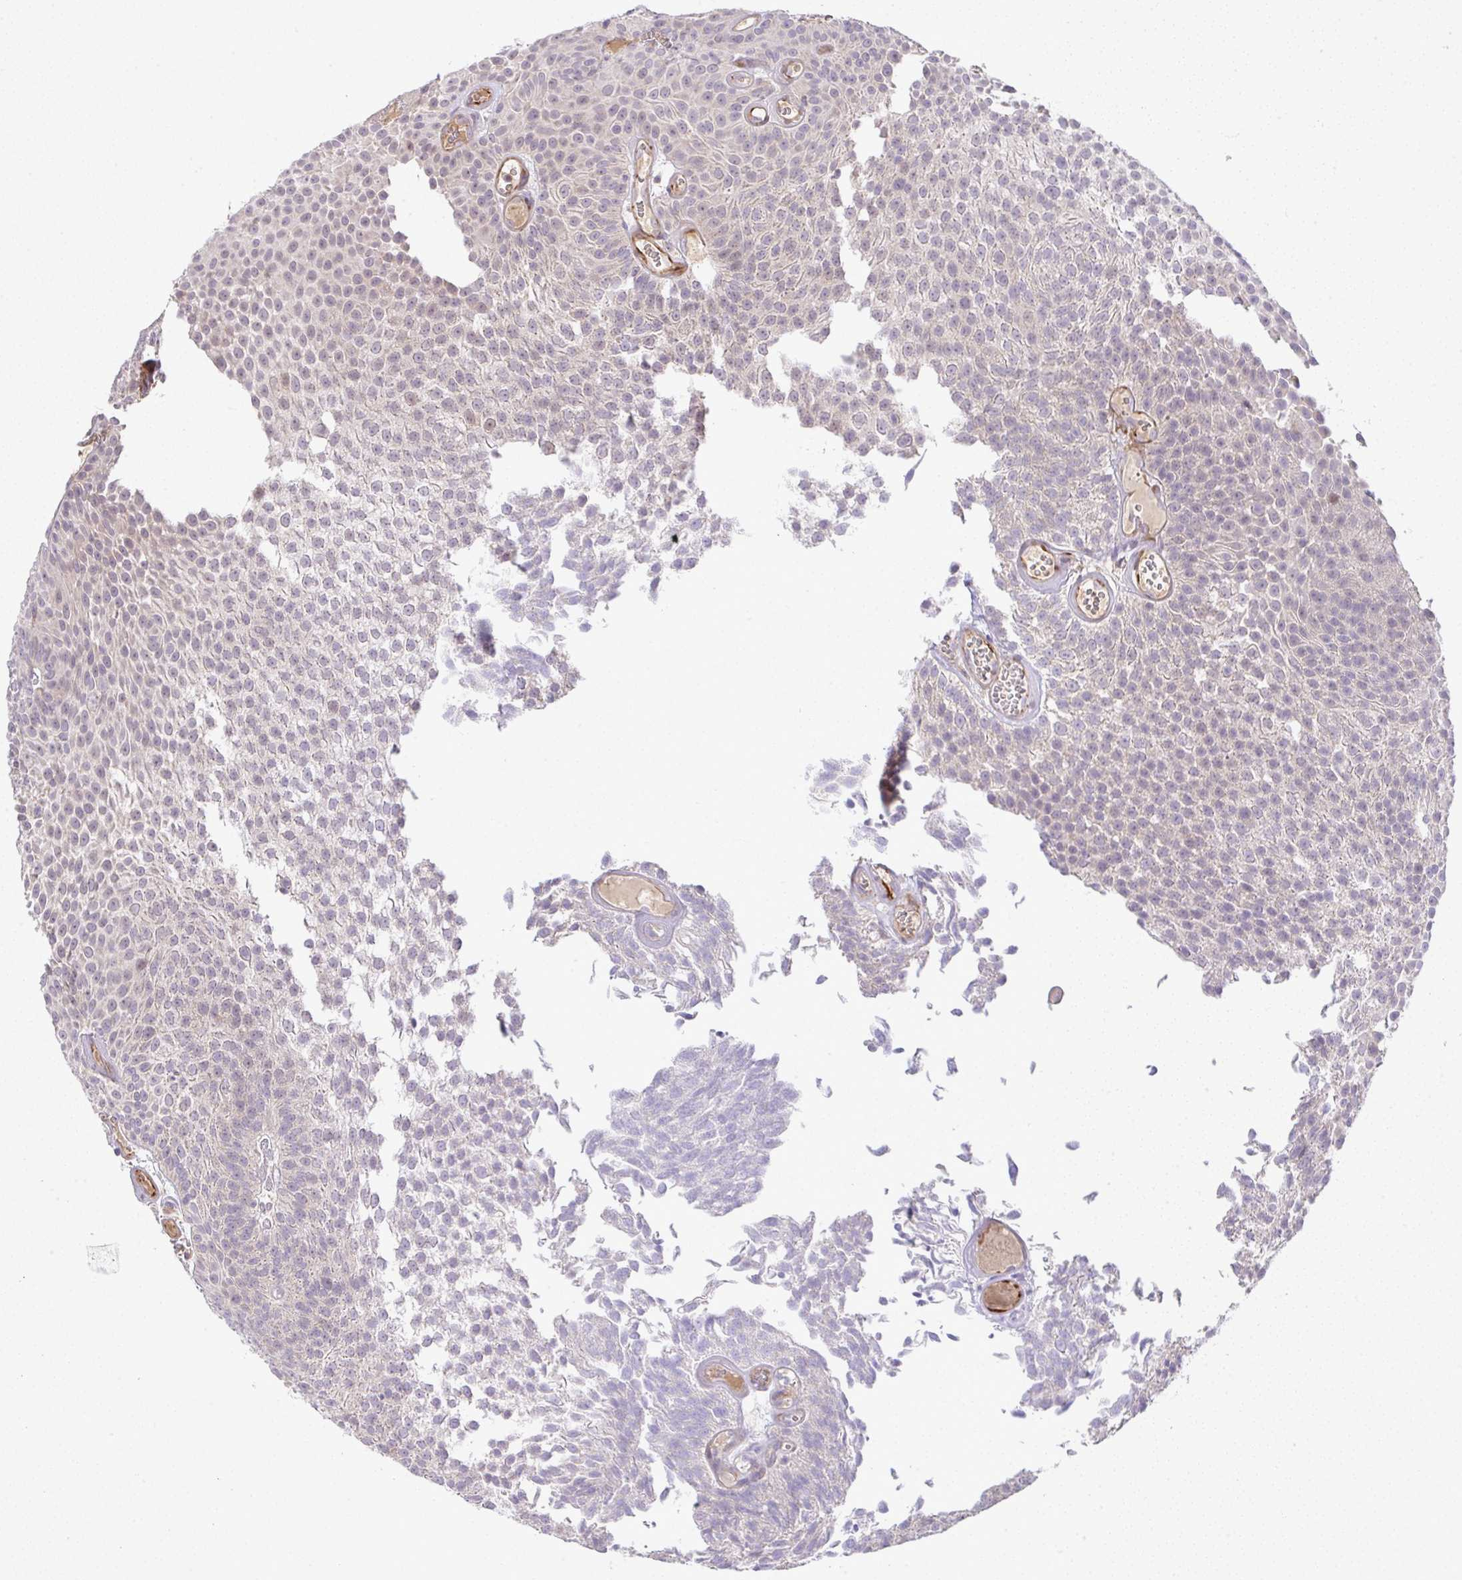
{"staining": {"intensity": "negative", "quantity": "none", "location": "none"}, "tissue": "urothelial cancer", "cell_type": "Tumor cells", "image_type": "cancer", "snomed": [{"axis": "morphology", "description": "Urothelial carcinoma, Low grade"}, {"axis": "topography", "description": "Urinary bladder"}], "caption": "Tumor cells show no significant staining in urothelial carcinoma (low-grade). (IHC, brightfield microscopy, high magnification).", "gene": "GRID2", "patient": {"sex": "male", "age": 82}}